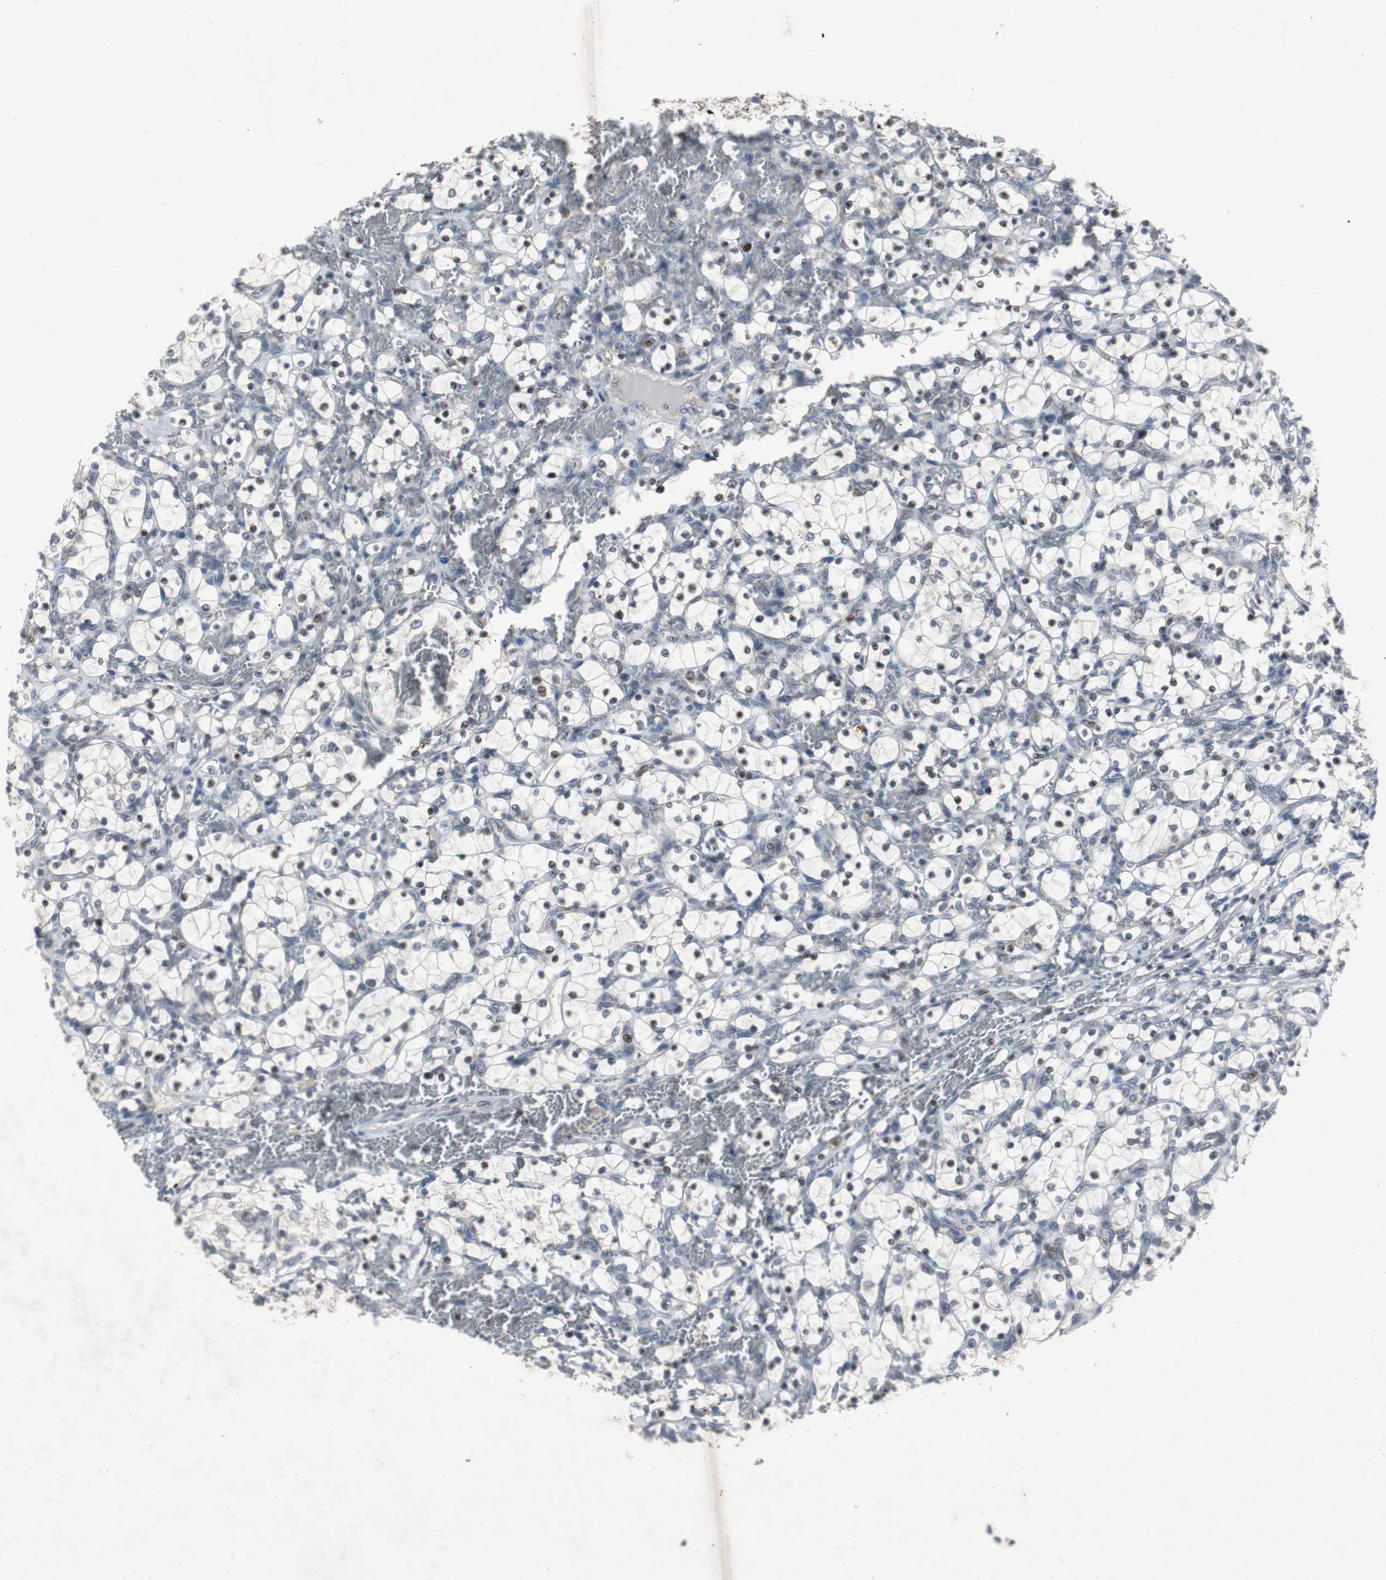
{"staining": {"intensity": "negative", "quantity": "none", "location": "none"}, "tissue": "renal cancer", "cell_type": "Tumor cells", "image_type": "cancer", "snomed": [{"axis": "morphology", "description": "Adenocarcinoma, NOS"}, {"axis": "topography", "description": "Kidney"}], "caption": "Immunohistochemical staining of human renal cancer reveals no significant staining in tumor cells.", "gene": "ZNF396", "patient": {"sex": "female", "age": 69}}